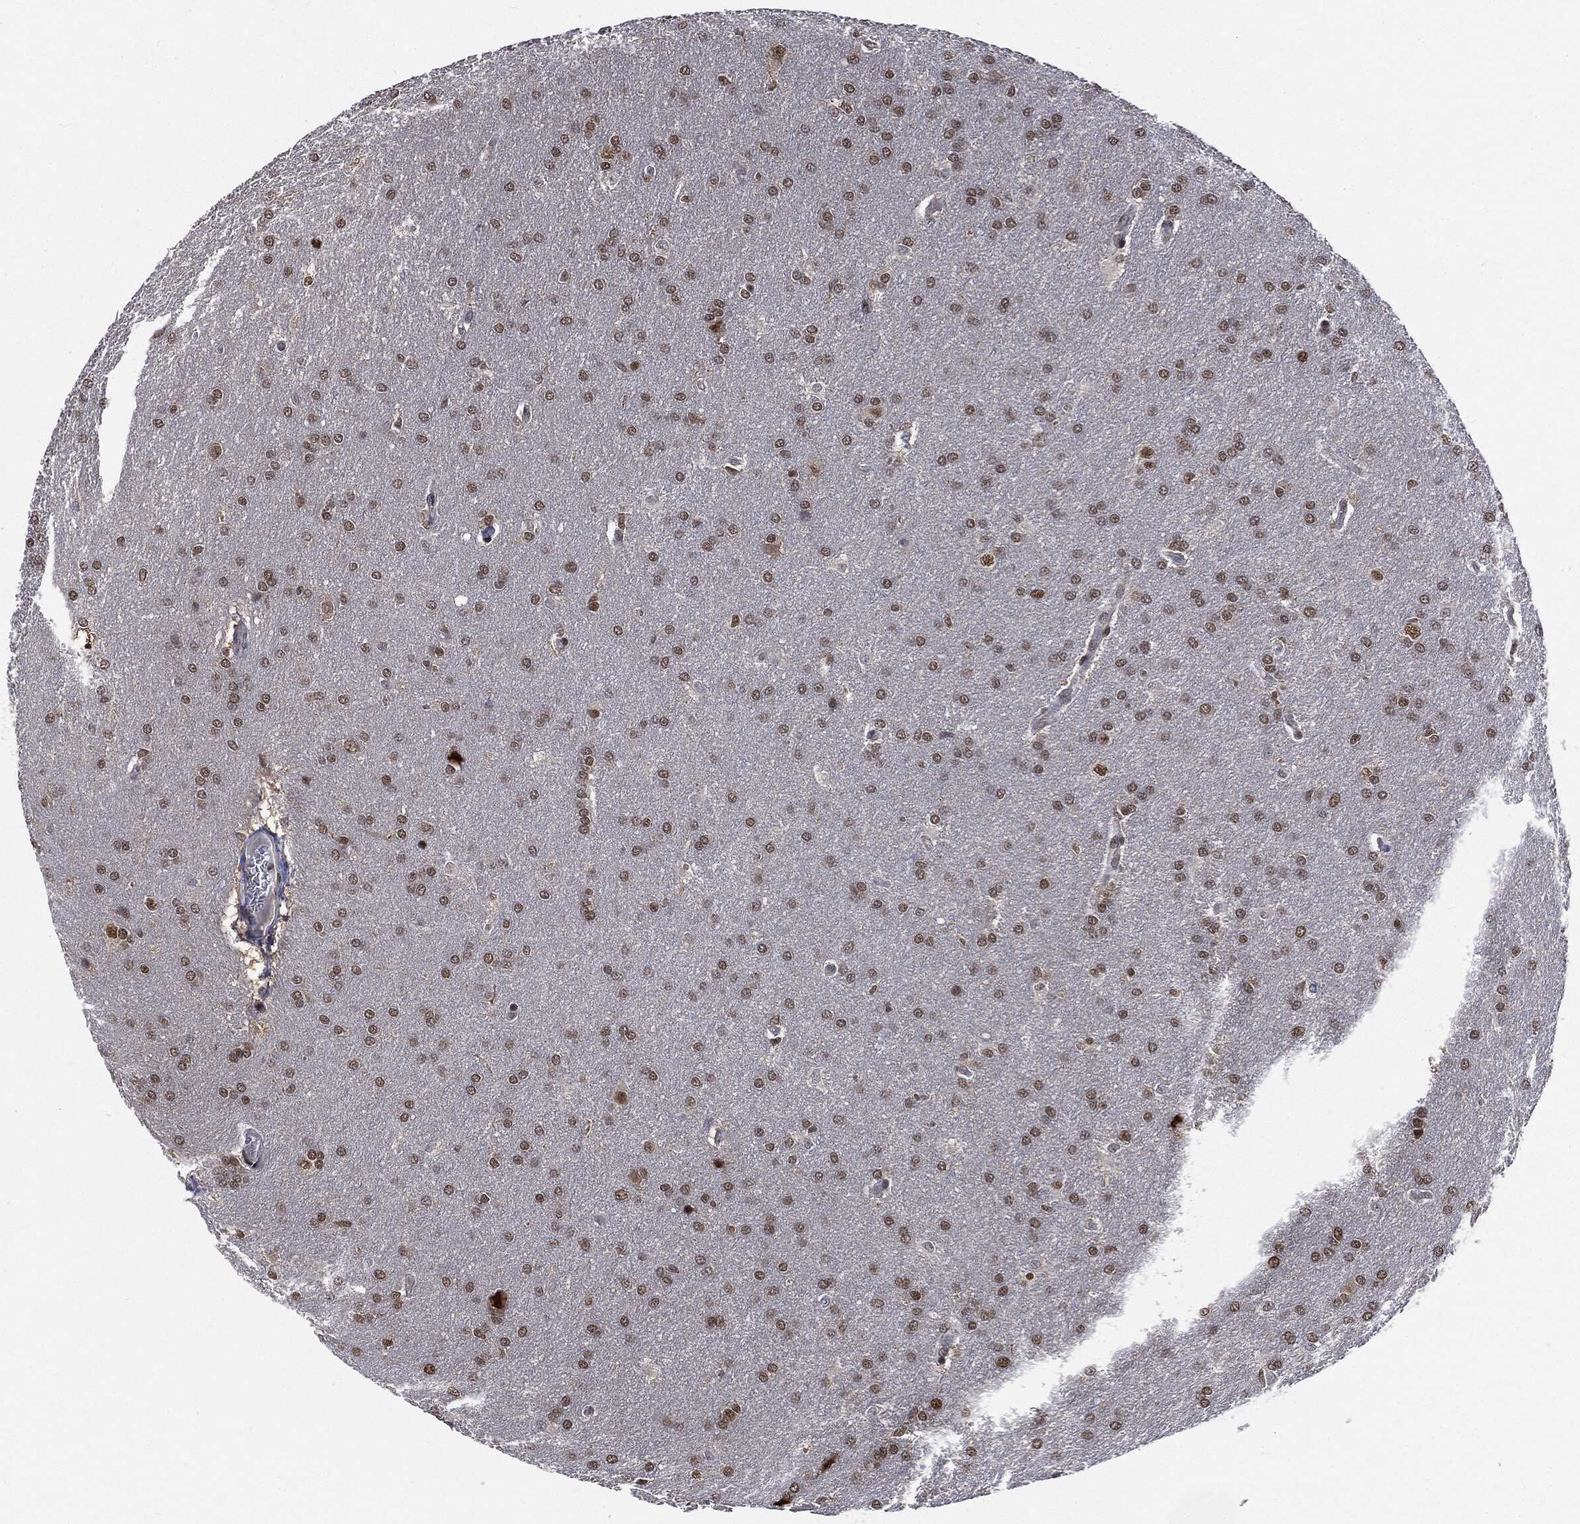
{"staining": {"intensity": "moderate", "quantity": ">75%", "location": "nuclear"}, "tissue": "glioma", "cell_type": "Tumor cells", "image_type": "cancer", "snomed": [{"axis": "morphology", "description": "Glioma, malignant, Low grade"}, {"axis": "topography", "description": "Brain"}], "caption": "Low-grade glioma (malignant) was stained to show a protein in brown. There is medium levels of moderate nuclear positivity in about >75% of tumor cells.", "gene": "SHLD2", "patient": {"sex": "female", "age": 32}}